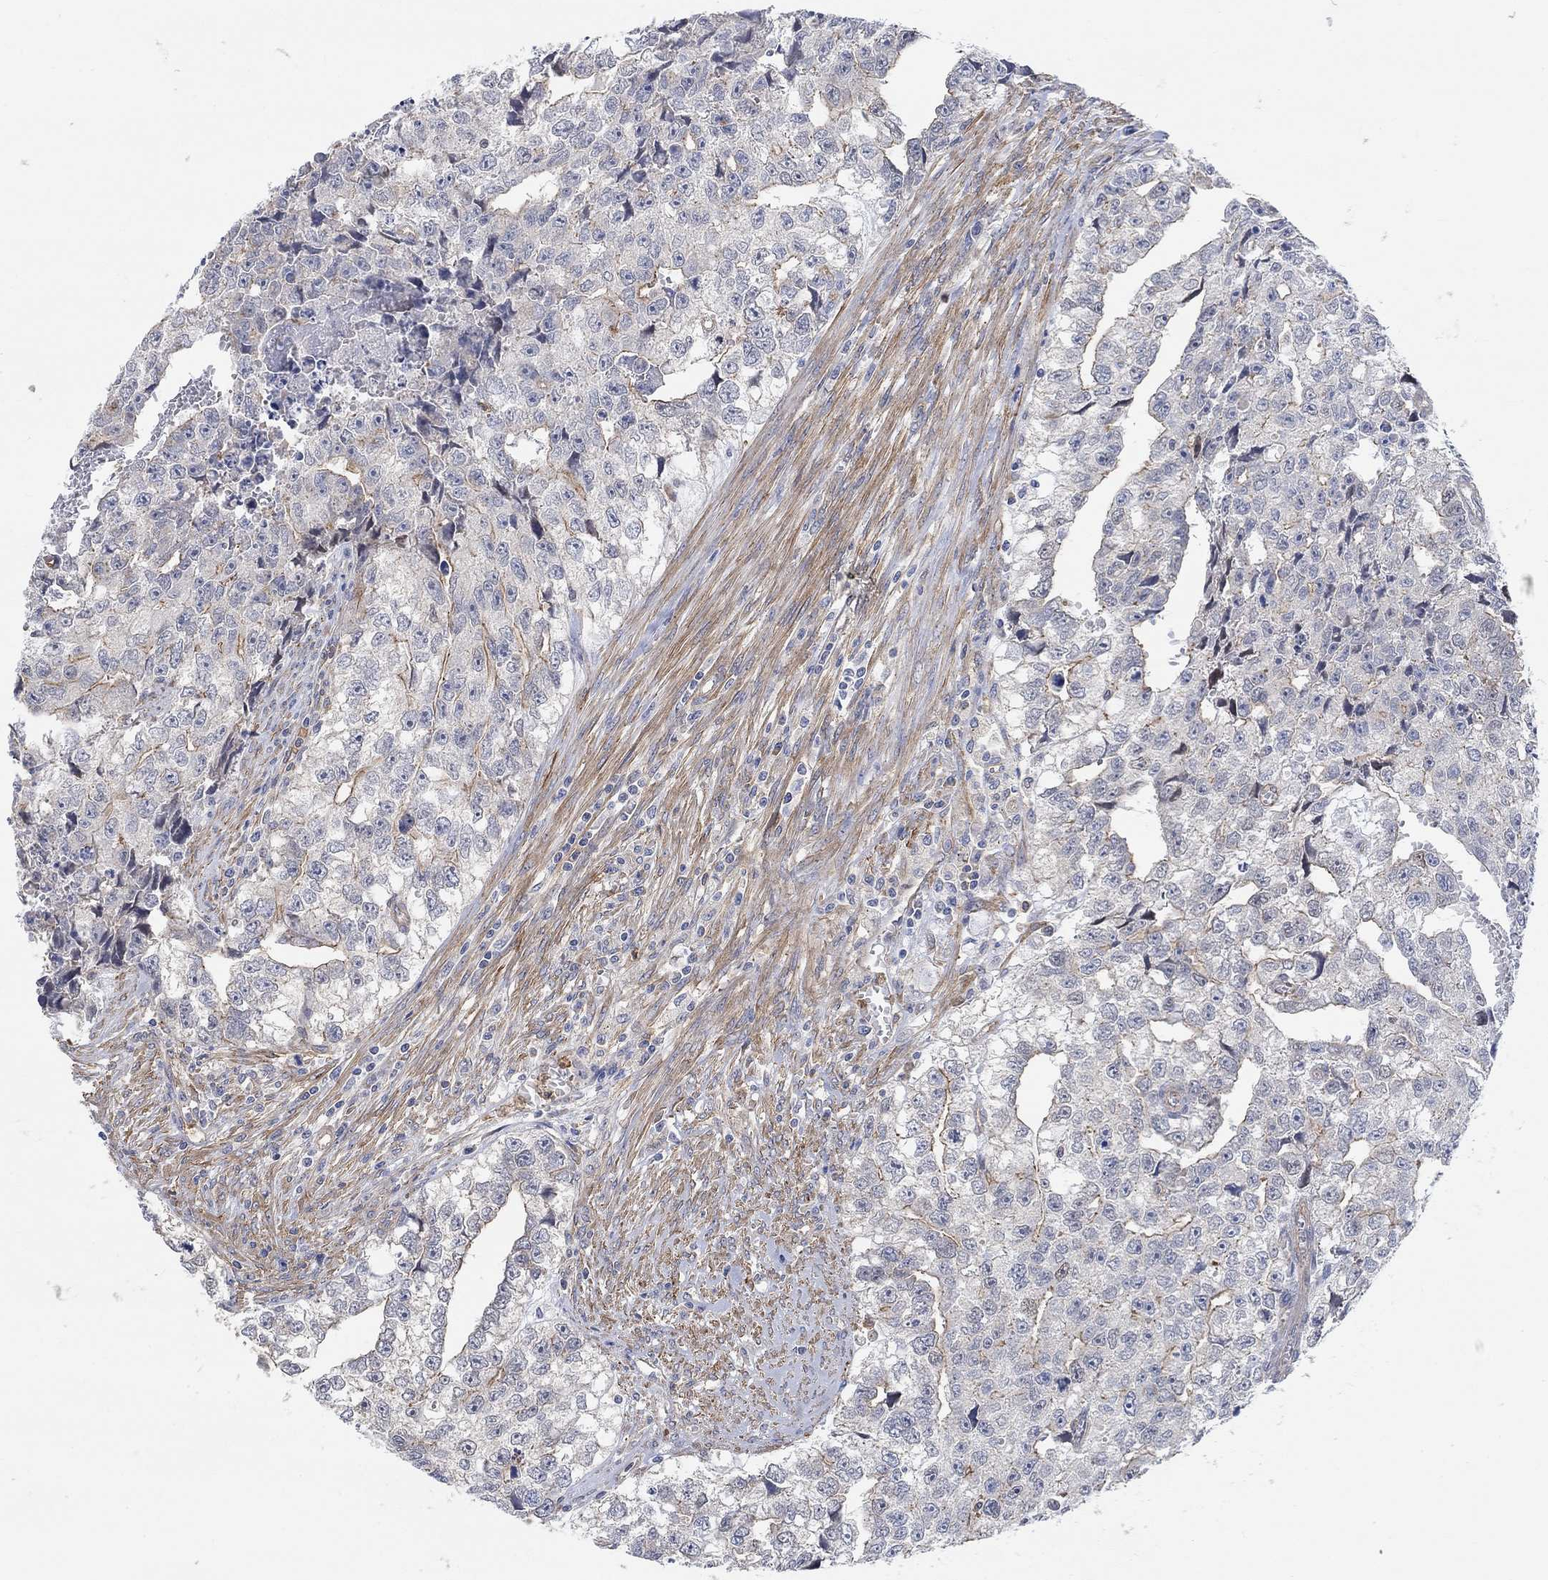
{"staining": {"intensity": "moderate", "quantity": "<25%", "location": "cytoplasmic/membranous"}, "tissue": "testis cancer", "cell_type": "Tumor cells", "image_type": "cancer", "snomed": [{"axis": "morphology", "description": "Carcinoma, Embryonal, NOS"}, {"axis": "morphology", "description": "Teratoma, malignant, NOS"}, {"axis": "topography", "description": "Testis"}], "caption": "IHC photomicrograph of neoplastic tissue: testis cancer stained using immunohistochemistry exhibits low levels of moderate protein expression localized specifically in the cytoplasmic/membranous of tumor cells, appearing as a cytoplasmic/membranous brown color.", "gene": "SYT16", "patient": {"sex": "male", "age": 44}}